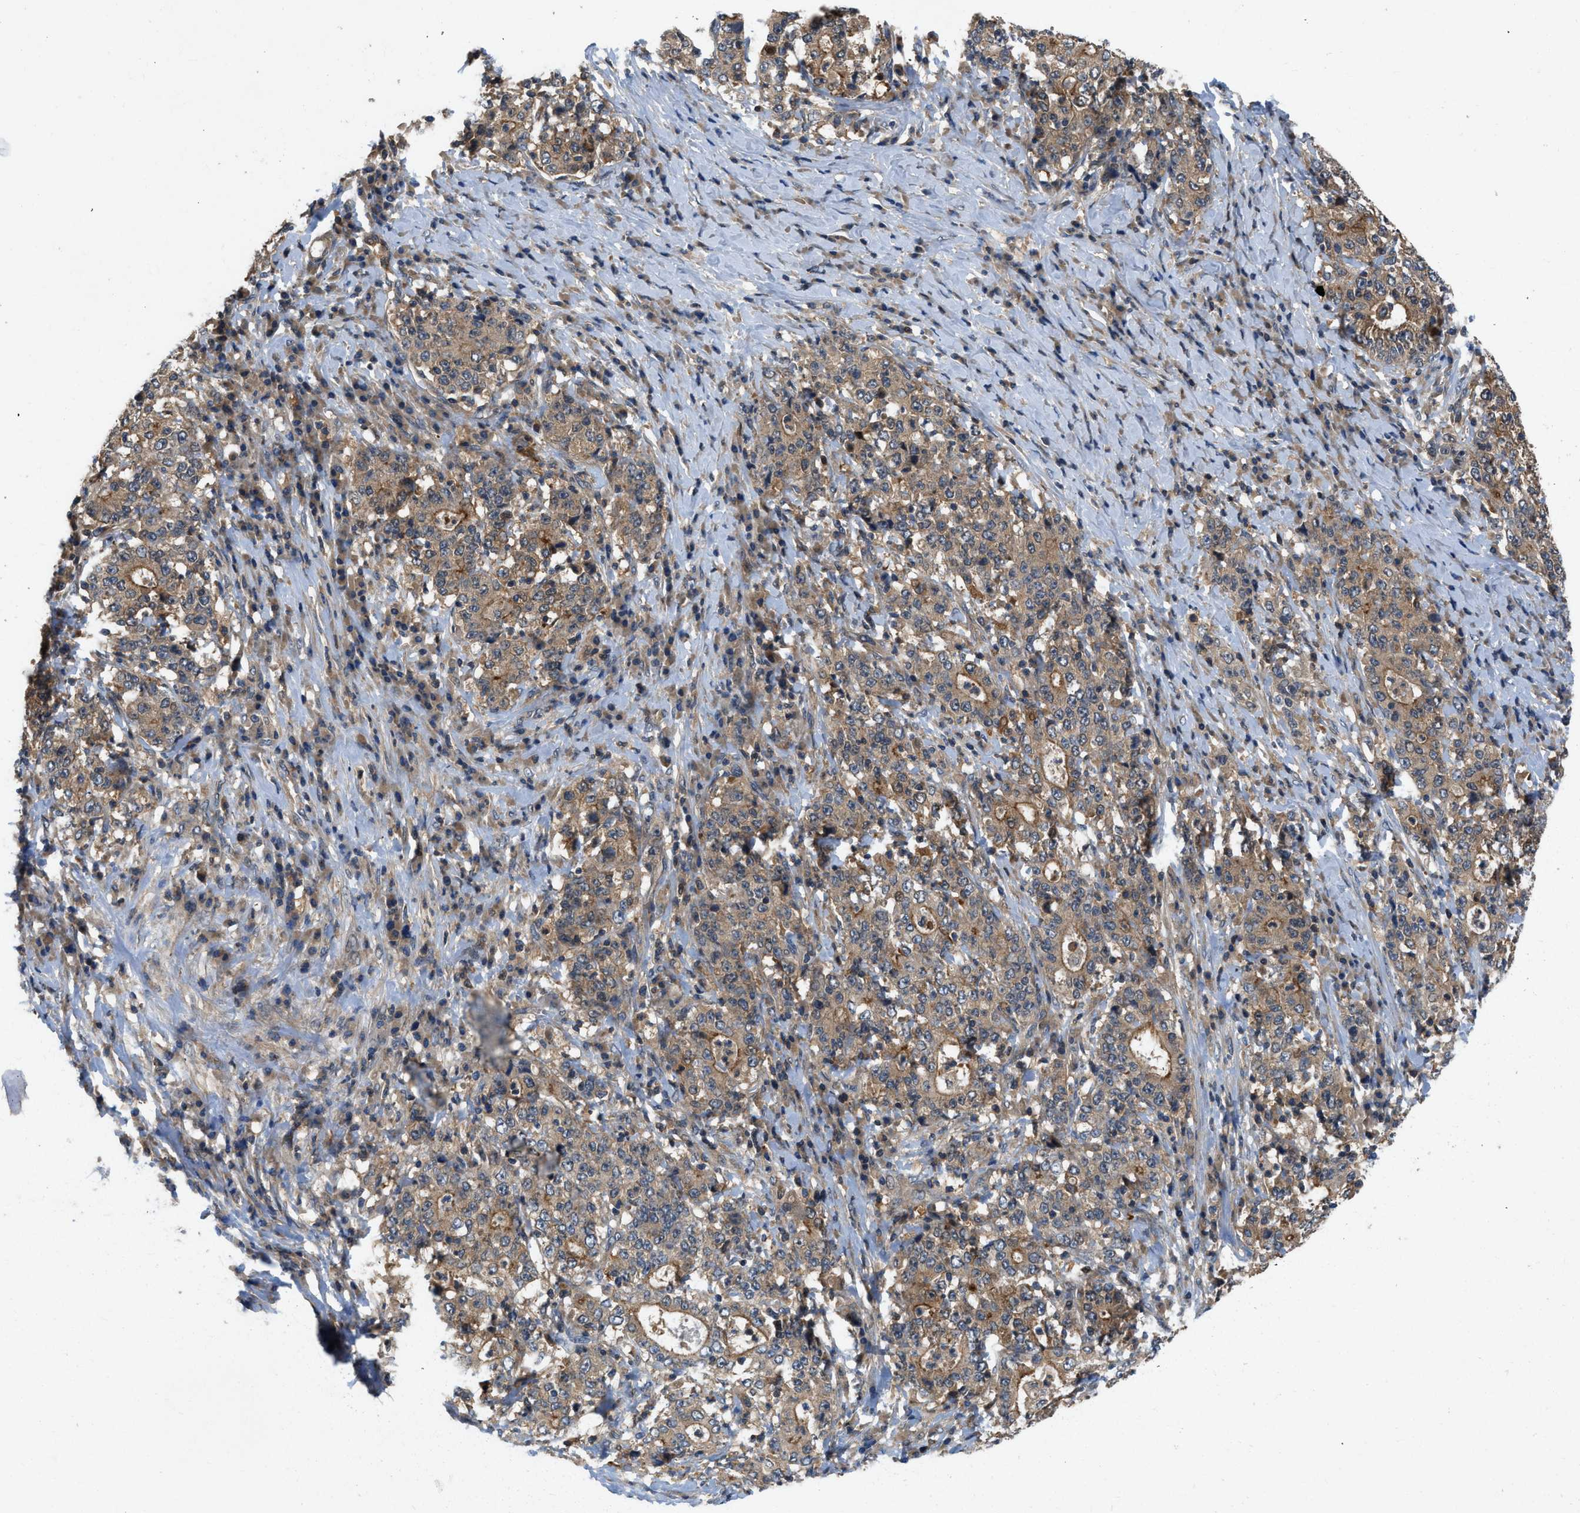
{"staining": {"intensity": "moderate", "quantity": ">75%", "location": "cytoplasmic/membranous"}, "tissue": "stomach cancer", "cell_type": "Tumor cells", "image_type": "cancer", "snomed": [{"axis": "morphology", "description": "Normal tissue, NOS"}, {"axis": "morphology", "description": "Adenocarcinoma, NOS"}, {"axis": "topography", "description": "Stomach, upper"}, {"axis": "topography", "description": "Stomach"}], "caption": "Immunohistochemistry micrograph of stomach cancer stained for a protein (brown), which shows medium levels of moderate cytoplasmic/membranous staining in approximately >75% of tumor cells.", "gene": "GPR31", "patient": {"sex": "male", "age": 59}}